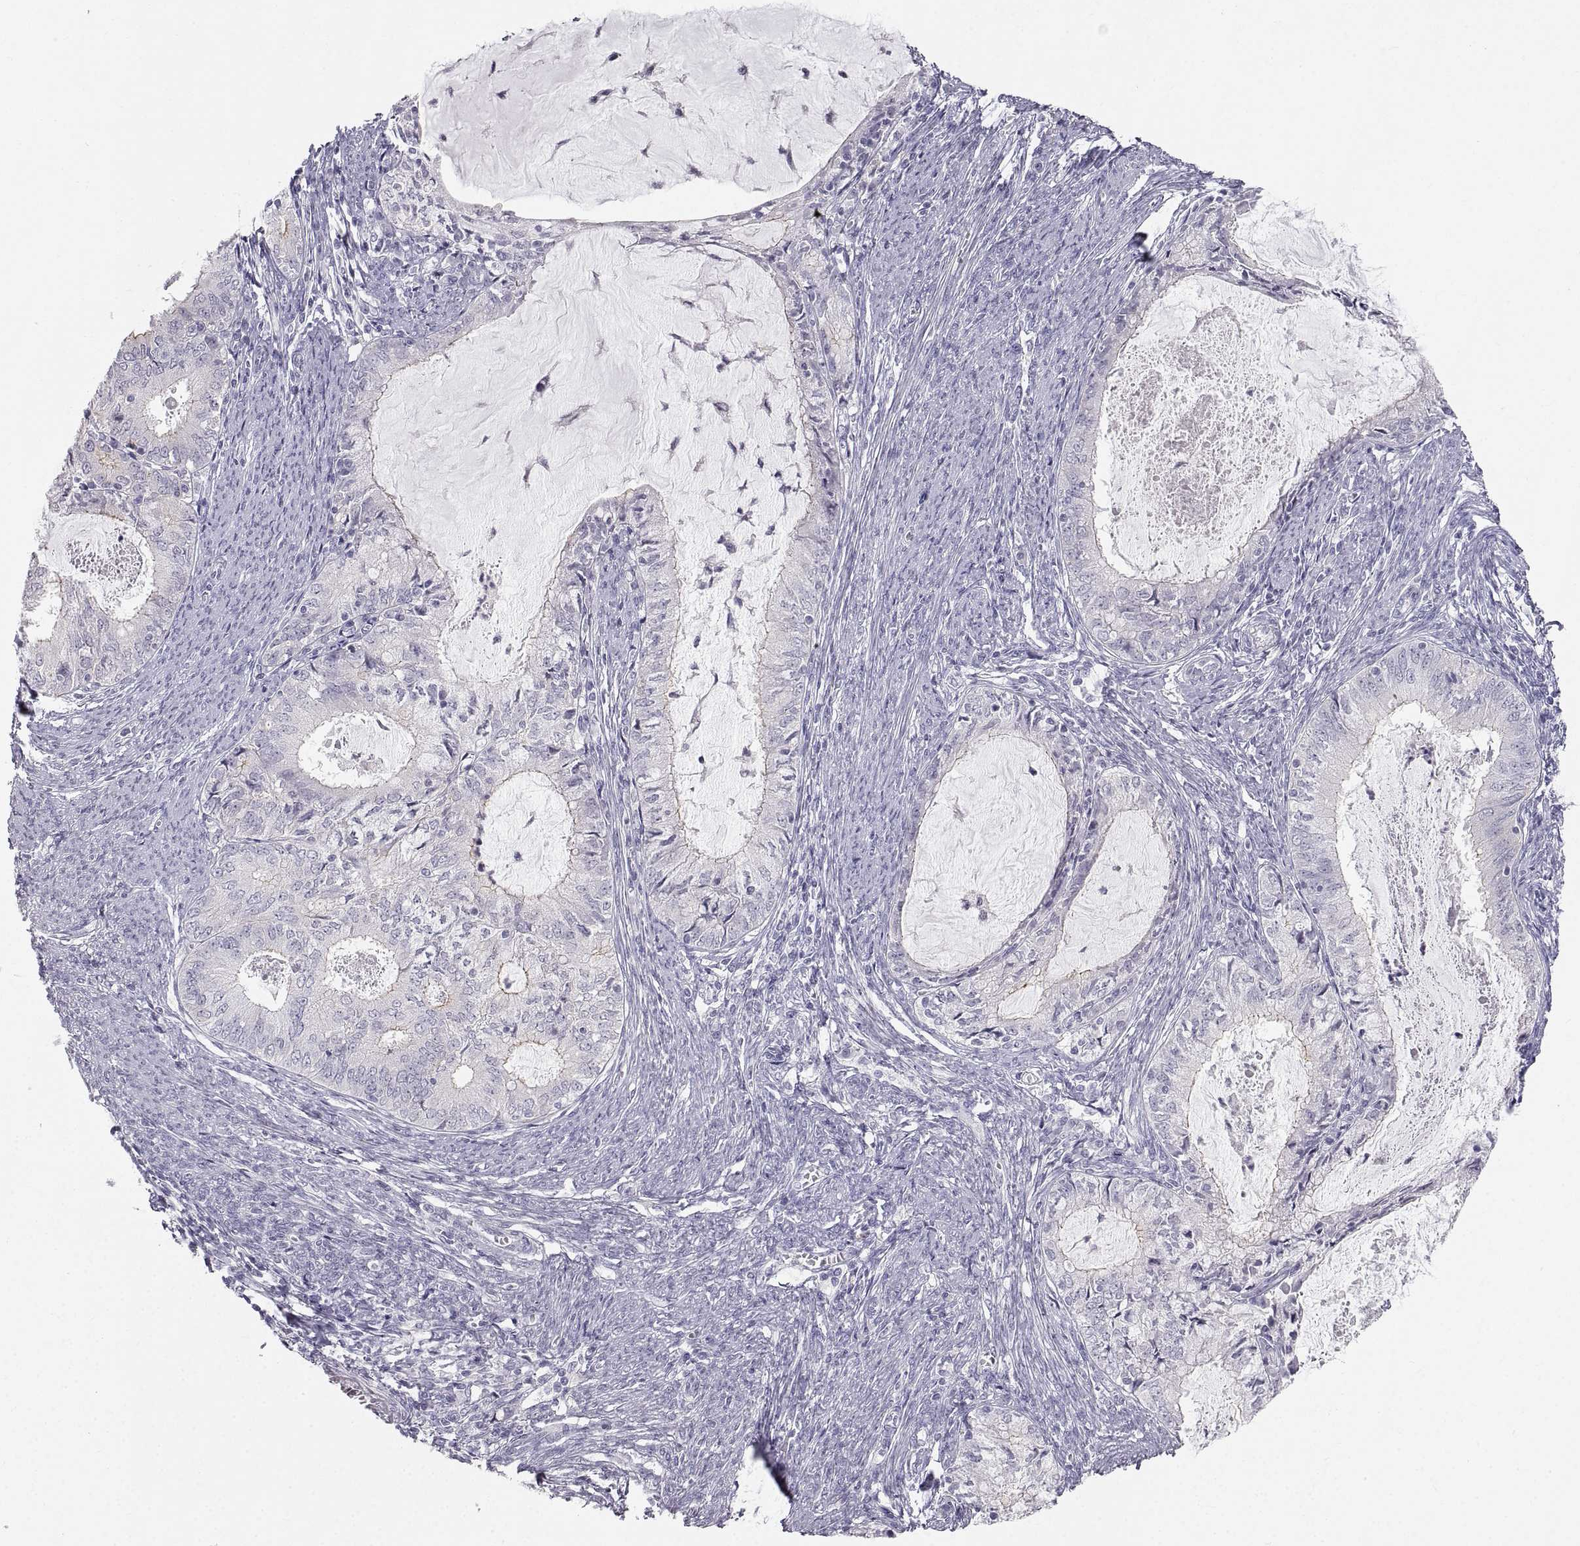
{"staining": {"intensity": "negative", "quantity": "none", "location": "none"}, "tissue": "endometrial cancer", "cell_type": "Tumor cells", "image_type": "cancer", "snomed": [{"axis": "morphology", "description": "Adenocarcinoma, NOS"}, {"axis": "topography", "description": "Endometrium"}], "caption": "Immunohistochemistry (IHC) image of neoplastic tissue: human adenocarcinoma (endometrial) stained with DAB (3,3'-diaminobenzidine) exhibits no significant protein staining in tumor cells.", "gene": "ZNF185", "patient": {"sex": "female", "age": 57}}